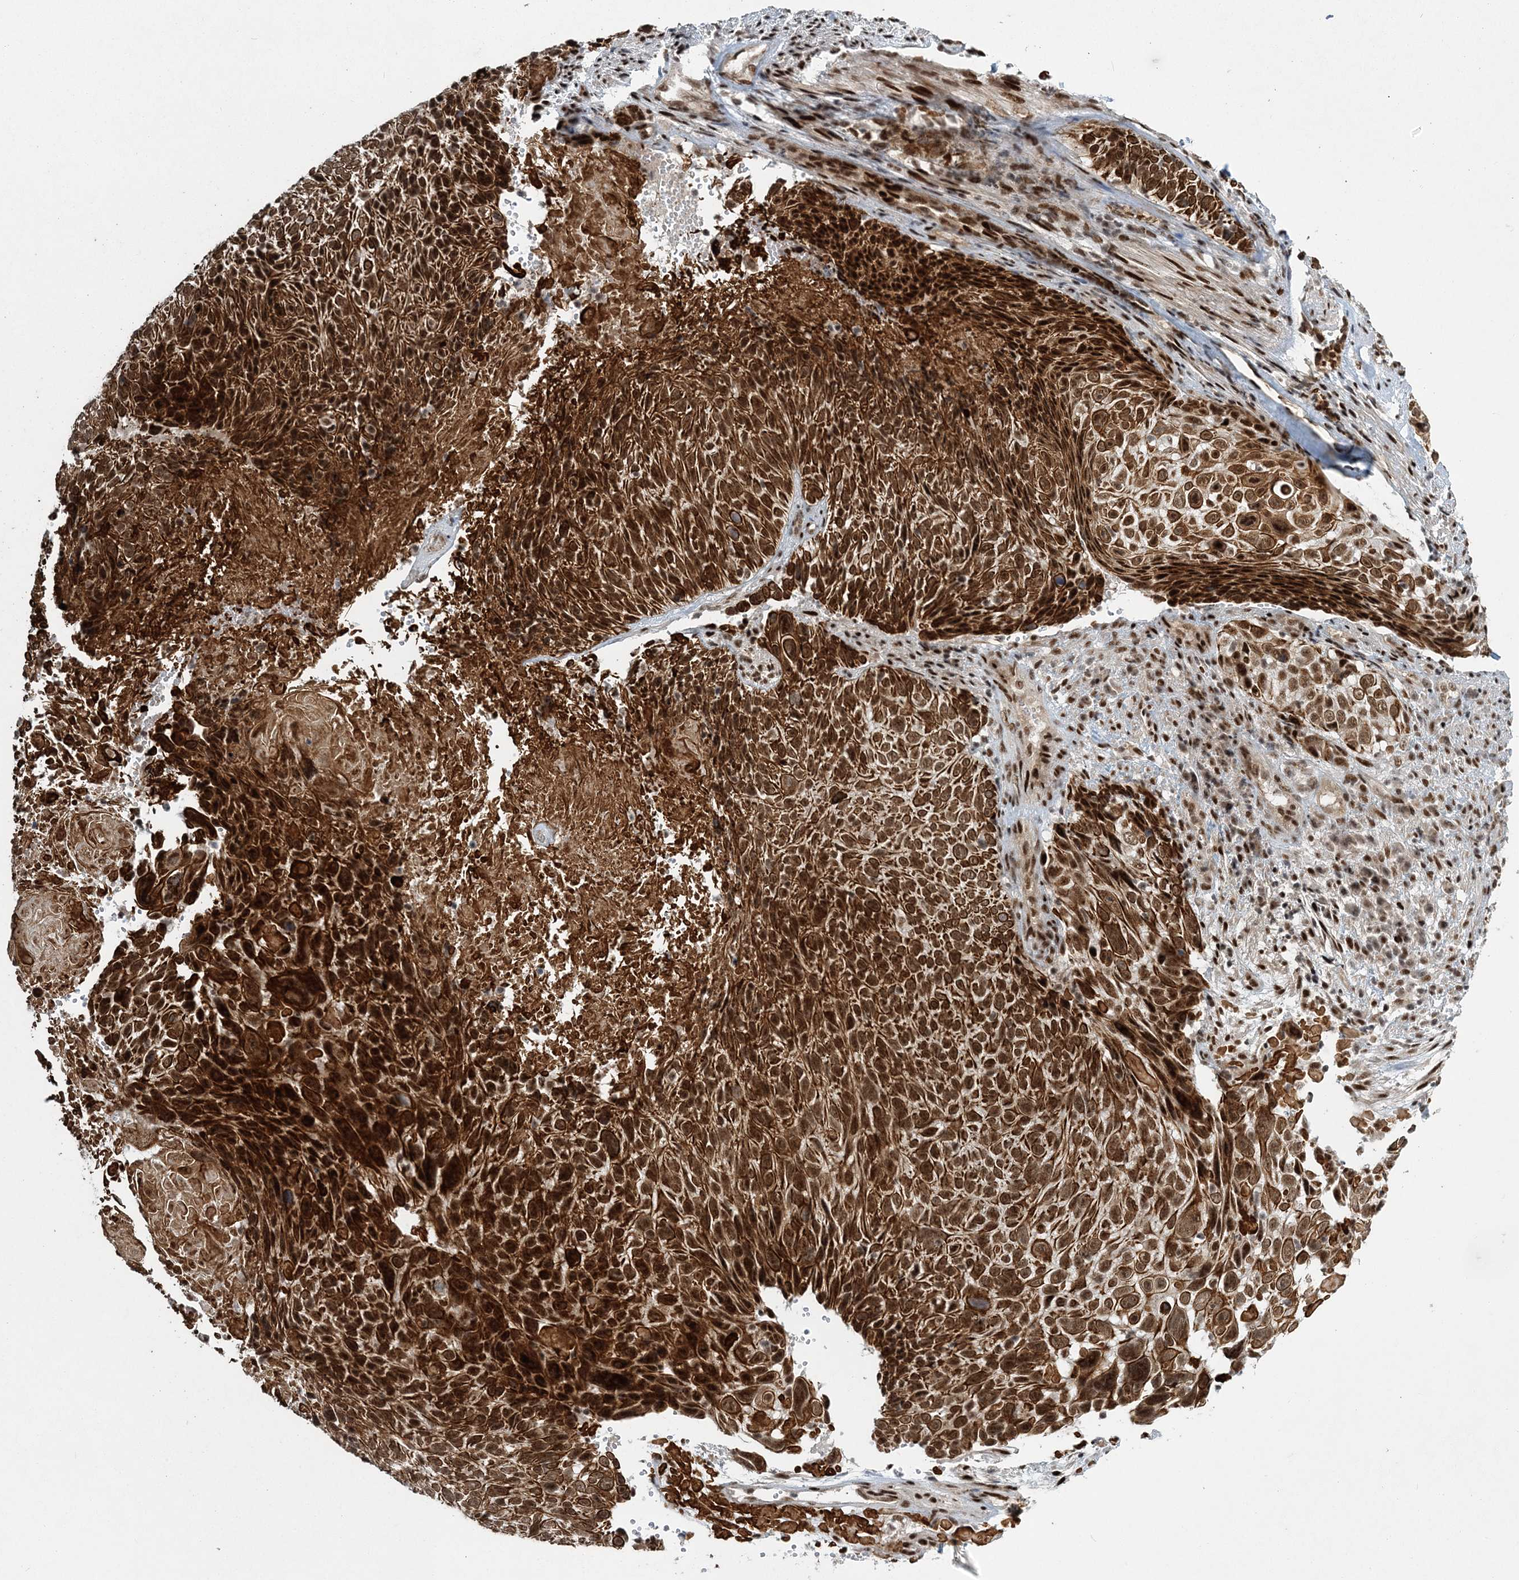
{"staining": {"intensity": "strong", "quantity": ">75%", "location": "cytoplasmic/membranous,nuclear"}, "tissue": "cervical cancer", "cell_type": "Tumor cells", "image_type": "cancer", "snomed": [{"axis": "morphology", "description": "Squamous cell carcinoma, NOS"}, {"axis": "topography", "description": "Cervix"}], "caption": "Human squamous cell carcinoma (cervical) stained with a brown dye reveals strong cytoplasmic/membranous and nuclear positive positivity in approximately >75% of tumor cells.", "gene": "CWC22", "patient": {"sex": "female", "age": 74}}